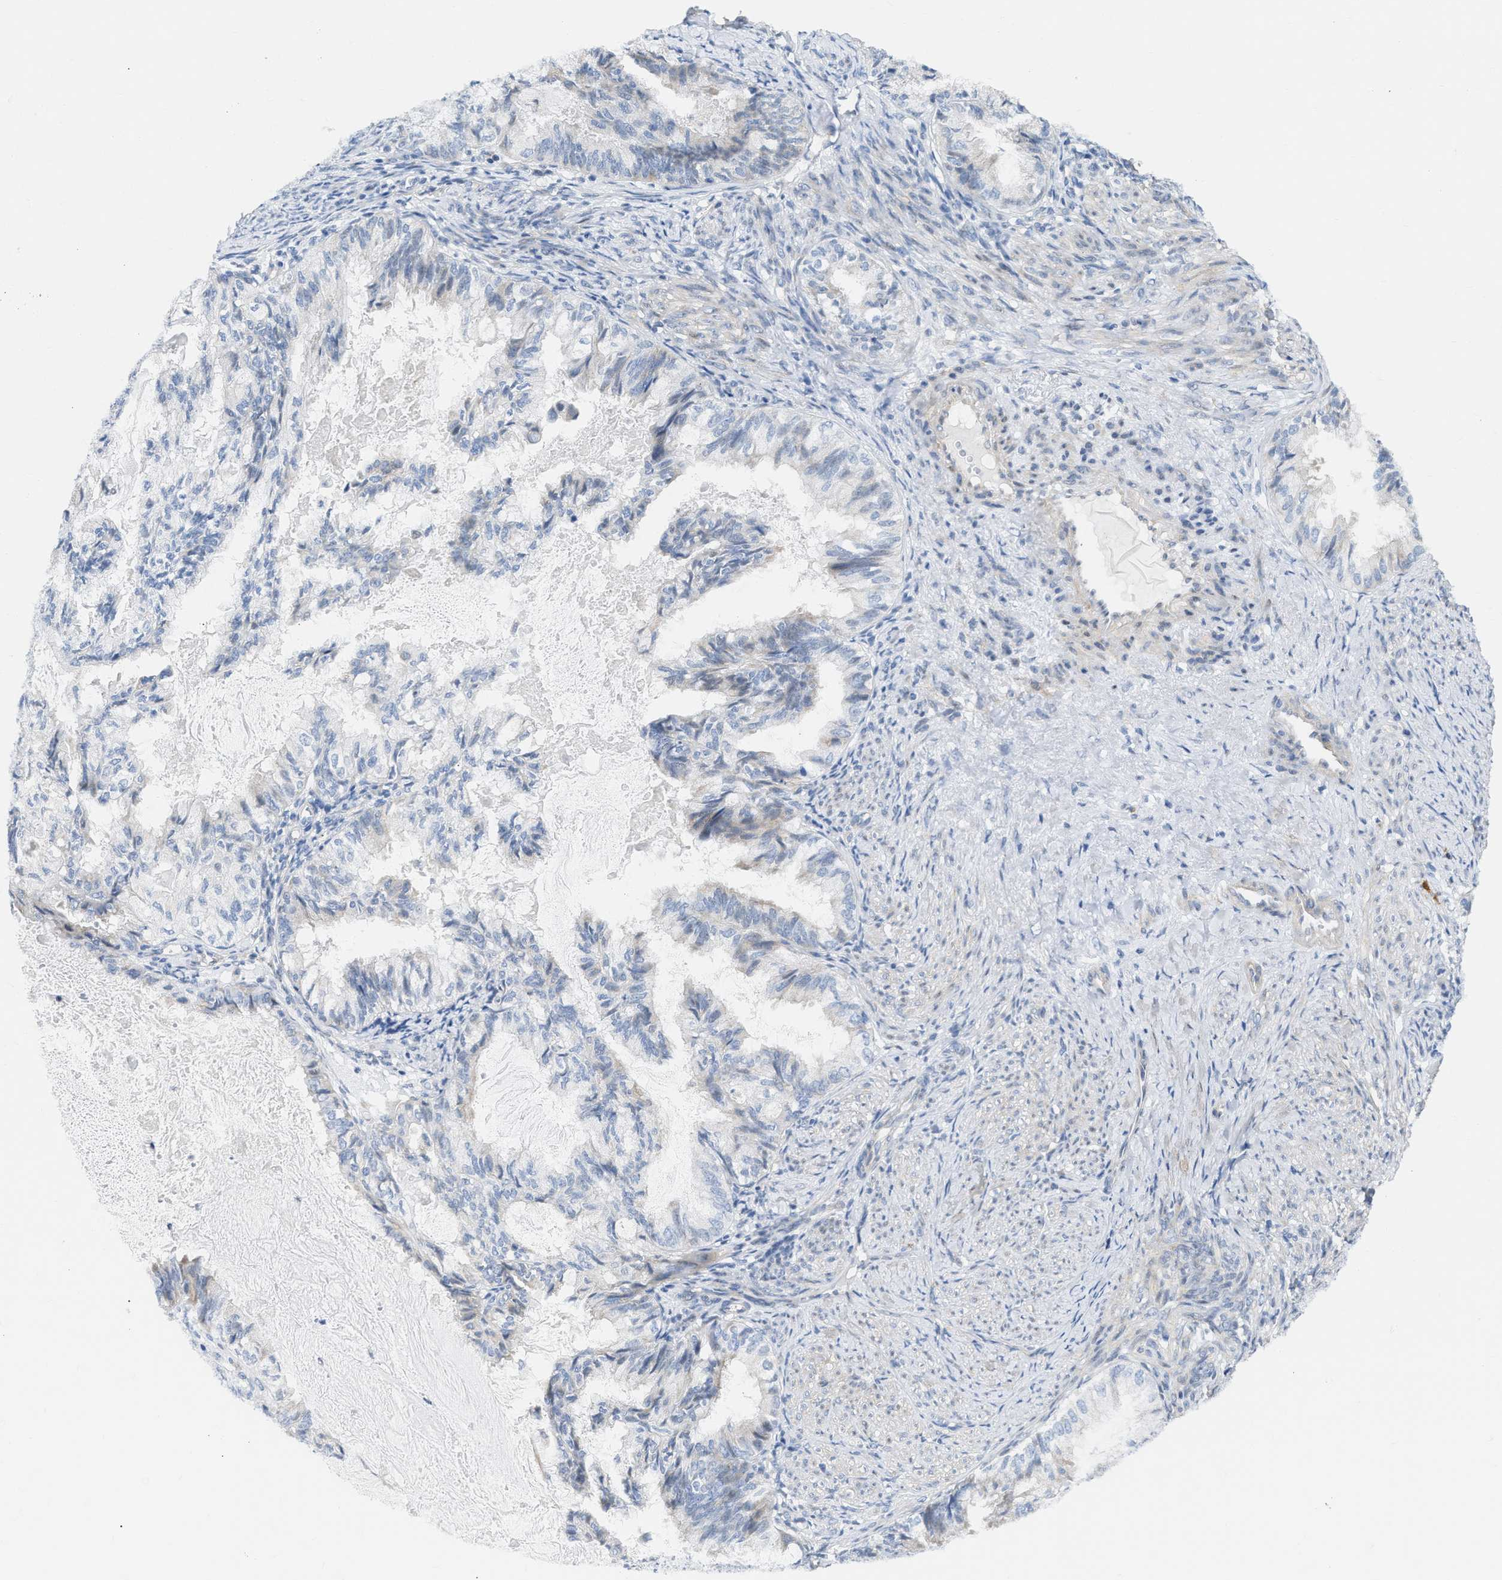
{"staining": {"intensity": "negative", "quantity": "none", "location": "none"}, "tissue": "endometrial cancer", "cell_type": "Tumor cells", "image_type": "cancer", "snomed": [{"axis": "morphology", "description": "Adenocarcinoma, NOS"}, {"axis": "topography", "description": "Endometrium"}], "caption": "The immunohistochemistry histopathology image has no significant positivity in tumor cells of endometrial cancer tissue. The staining is performed using DAB (3,3'-diaminobenzidine) brown chromogen with nuclei counter-stained in using hematoxylin.", "gene": "FHL1", "patient": {"sex": "female", "age": 86}}